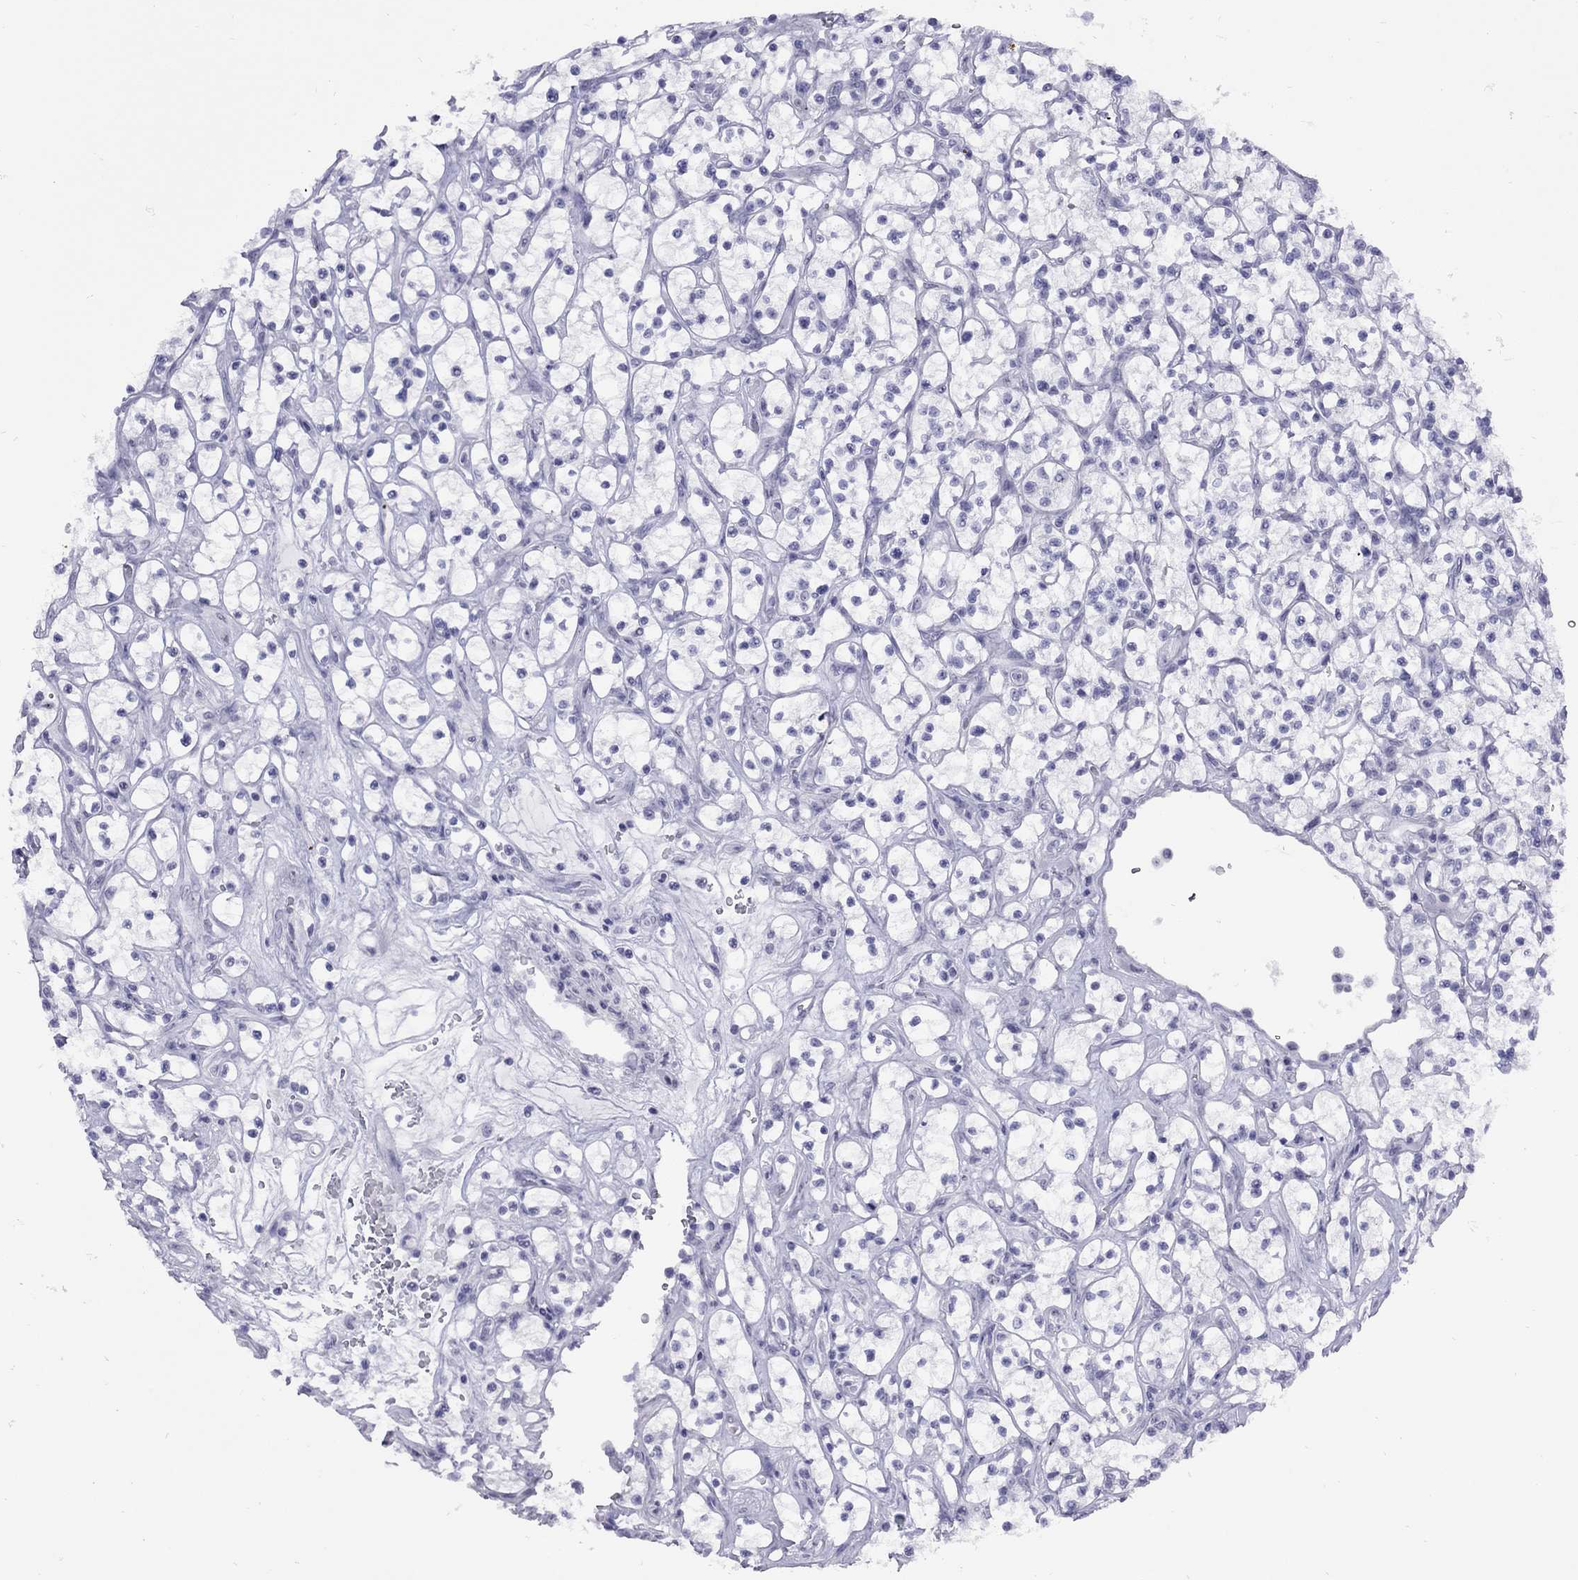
{"staining": {"intensity": "negative", "quantity": "none", "location": "none"}, "tissue": "renal cancer", "cell_type": "Tumor cells", "image_type": "cancer", "snomed": [{"axis": "morphology", "description": "Adenocarcinoma, NOS"}, {"axis": "topography", "description": "Kidney"}], "caption": "There is no significant expression in tumor cells of renal cancer.", "gene": "LYAR", "patient": {"sex": "female", "age": 64}}